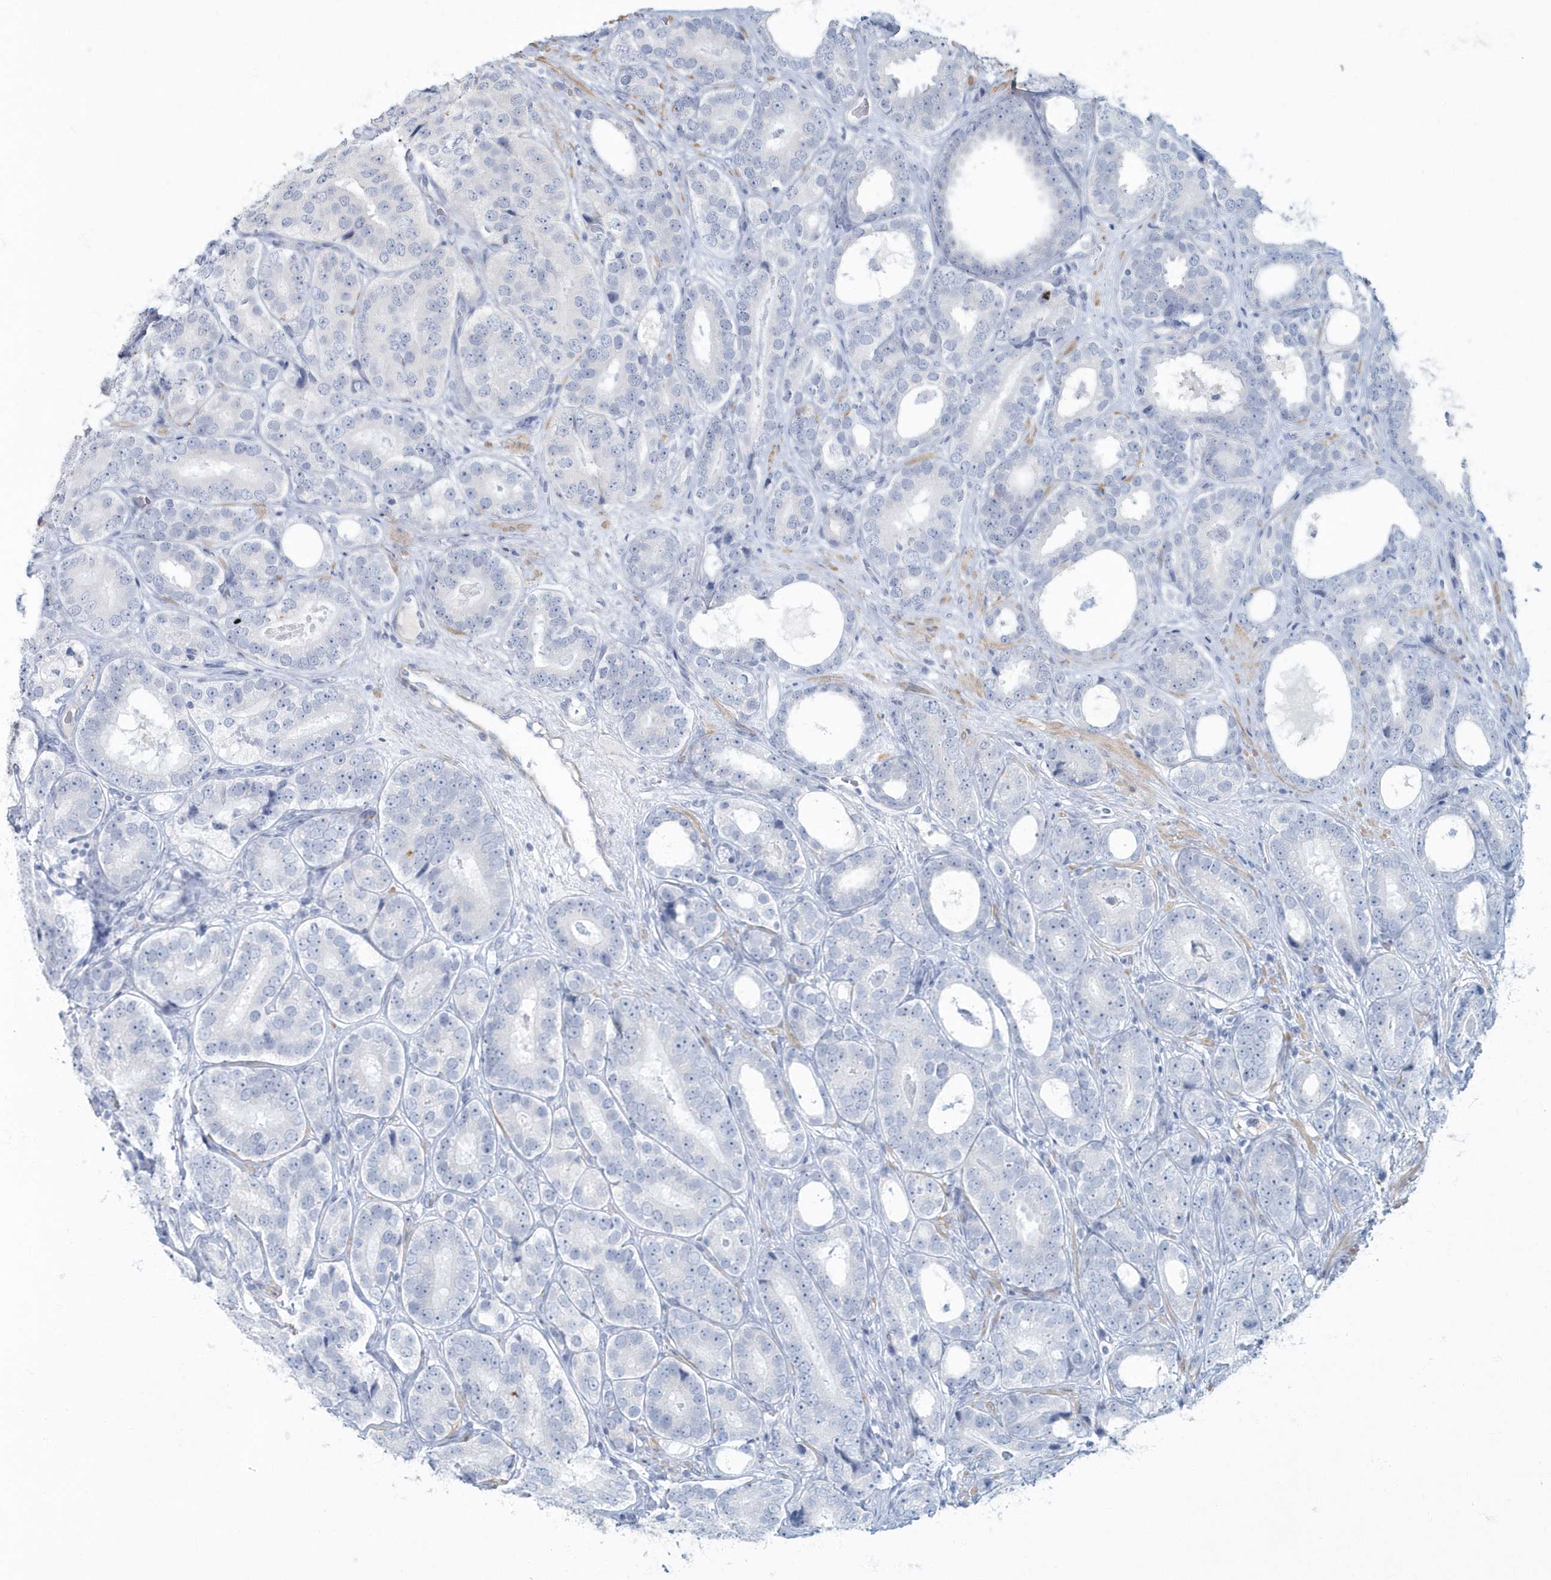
{"staining": {"intensity": "negative", "quantity": "none", "location": "none"}, "tissue": "prostate cancer", "cell_type": "Tumor cells", "image_type": "cancer", "snomed": [{"axis": "morphology", "description": "Adenocarcinoma, High grade"}, {"axis": "topography", "description": "Prostate"}], "caption": "Prostate cancer (high-grade adenocarcinoma) was stained to show a protein in brown. There is no significant positivity in tumor cells. (Brightfield microscopy of DAB (3,3'-diaminobenzidine) immunohistochemistry (IHC) at high magnification).", "gene": "MYOT", "patient": {"sex": "male", "age": 56}}